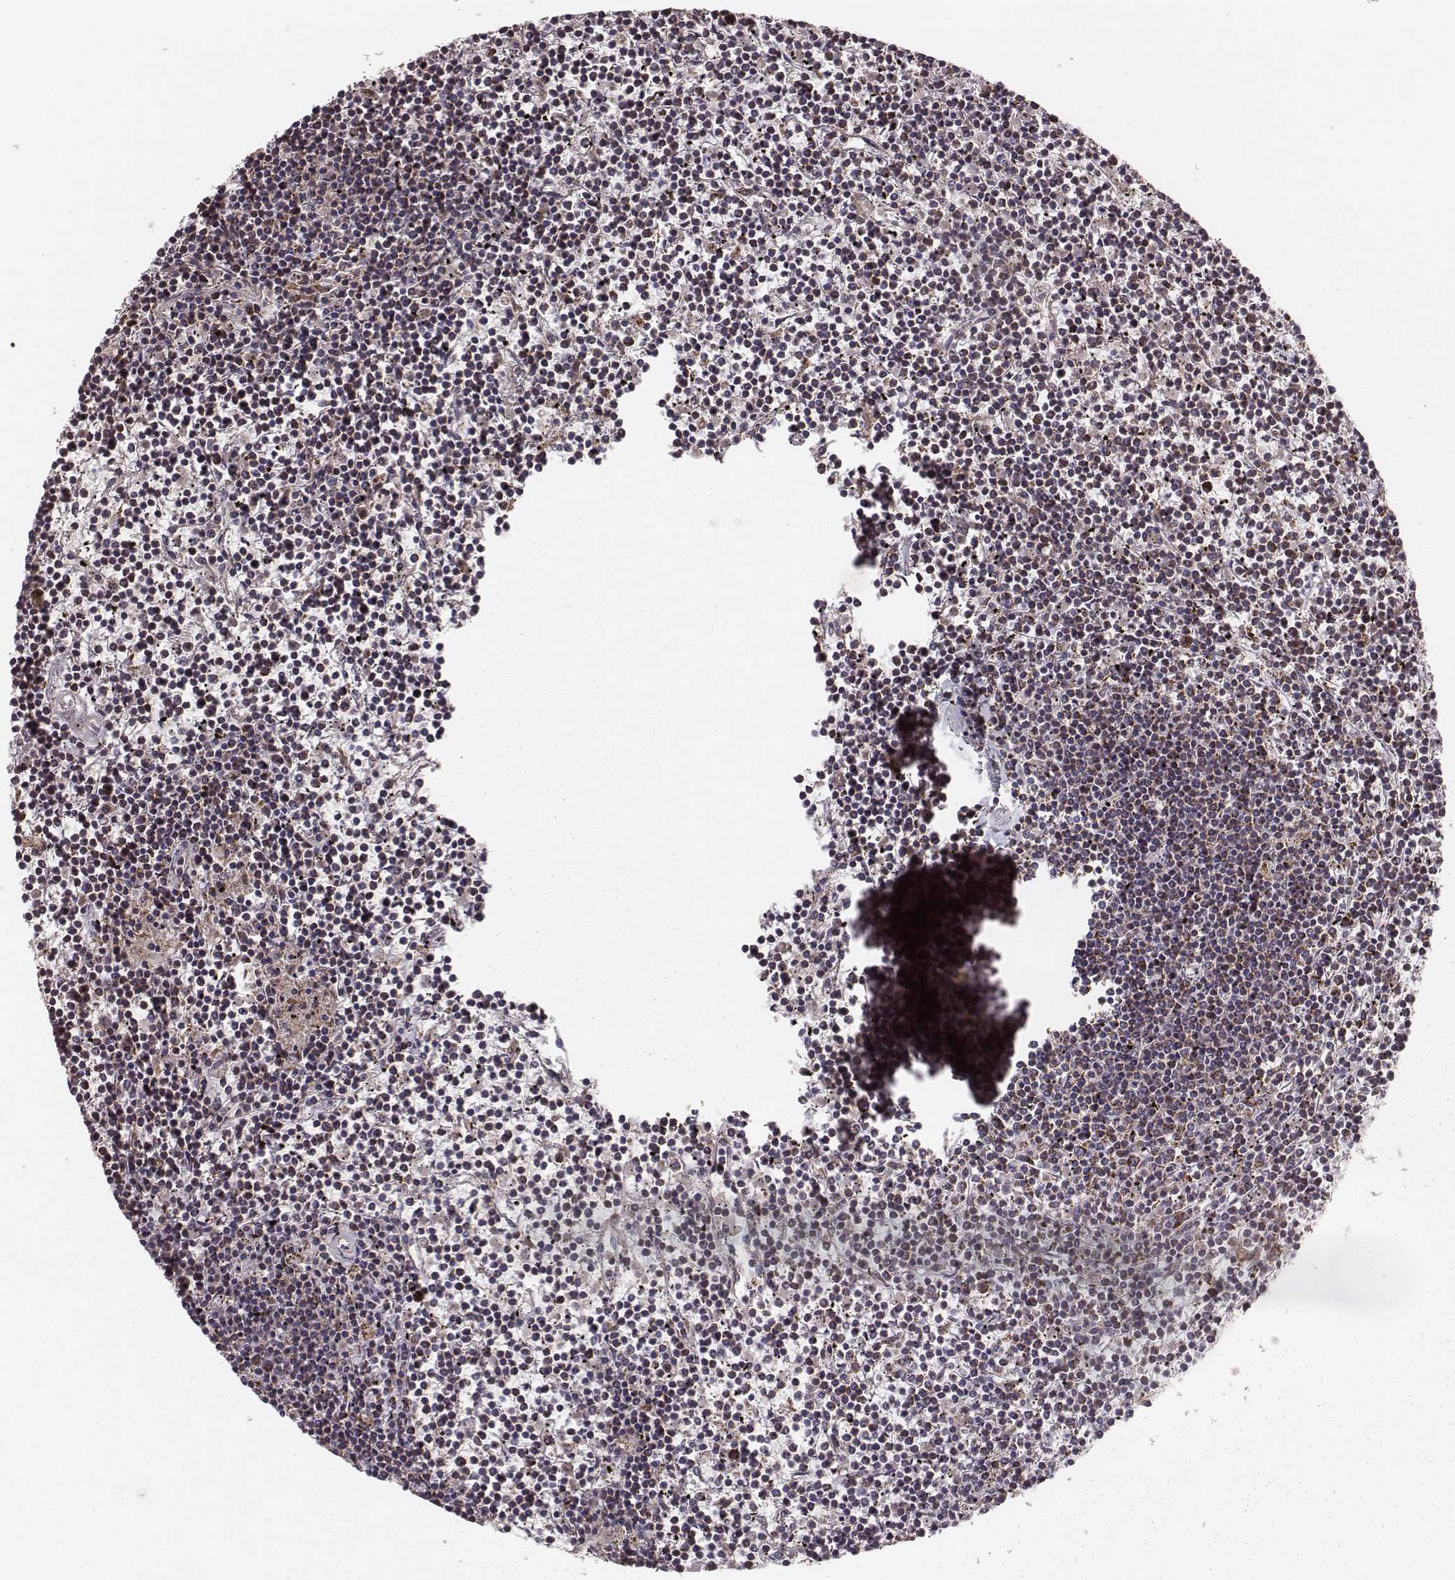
{"staining": {"intensity": "strong", "quantity": ">75%", "location": "cytoplasmic/membranous"}, "tissue": "lymphoma", "cell_type": "Tumor cells", "image_type": "cancer", "snomed": [{"axis": "morphology", "description": "Malignant lymphoma, non-Hodgkin's type, Low grade"}, {"axis": "topography", "description": "Spleen"}], "caption": "Immunohistochemistry (IHC) photomicrograph of neoplastic tissue: human lymphoma stained using immunohistochemistry (IHC) demonstrates high levels of strong protein expression localized specifically in the cytoplasmic/membranous of tumor cells, appearing as a cytoplasmic/membranous brown color.", "gene": "TUFM", "patient": {"sex": "female", "age": 19}}